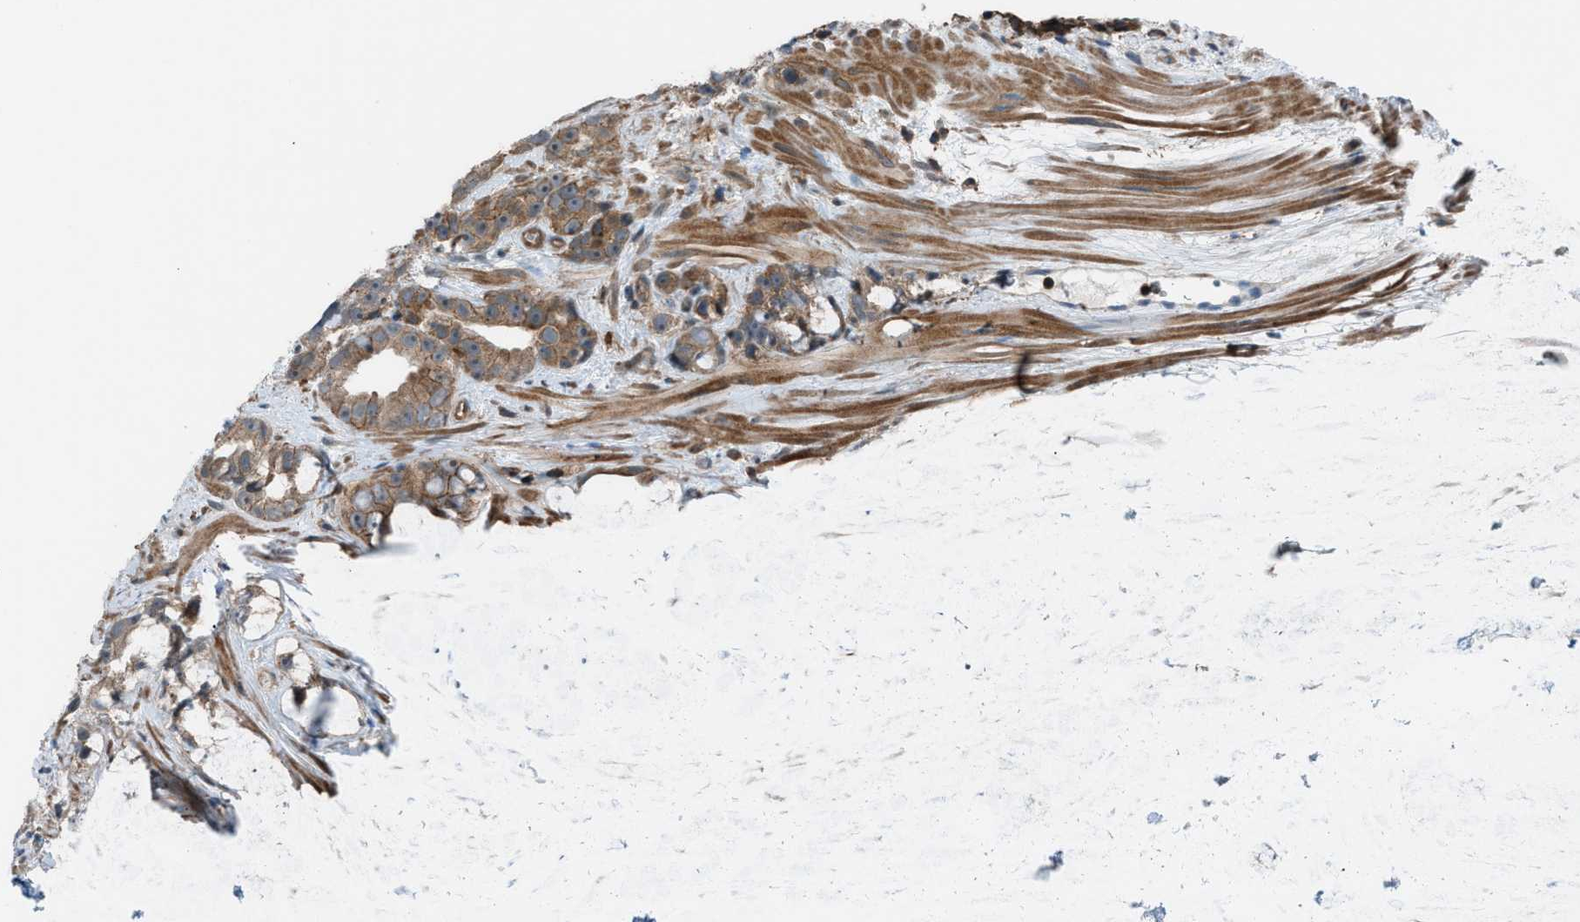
{"staining": {"intensity": "moderate", "quantity": ">75%", "location": "cytoplasmic/membranous"}, "tissue": "prostate cancer", "cell_type": "Tumor cells", "image_type": "cancer", "snomed": [{"axis": "morphology", "description": "Adenocarcinoma, Low grade"}, {"axis": "topography", "description": "Prostate"}], "caption": "DAB (3,3'-diaminobenzidine) immunohistochemical staining of prostate cancer (adenocarcinoma (low-grade)) reveals moderate cytoplasmic/membranous protein expression in about >75% of tumor cells.", "gene": "DYRK1A", "patient": {"sex": "male", "age": 89}}